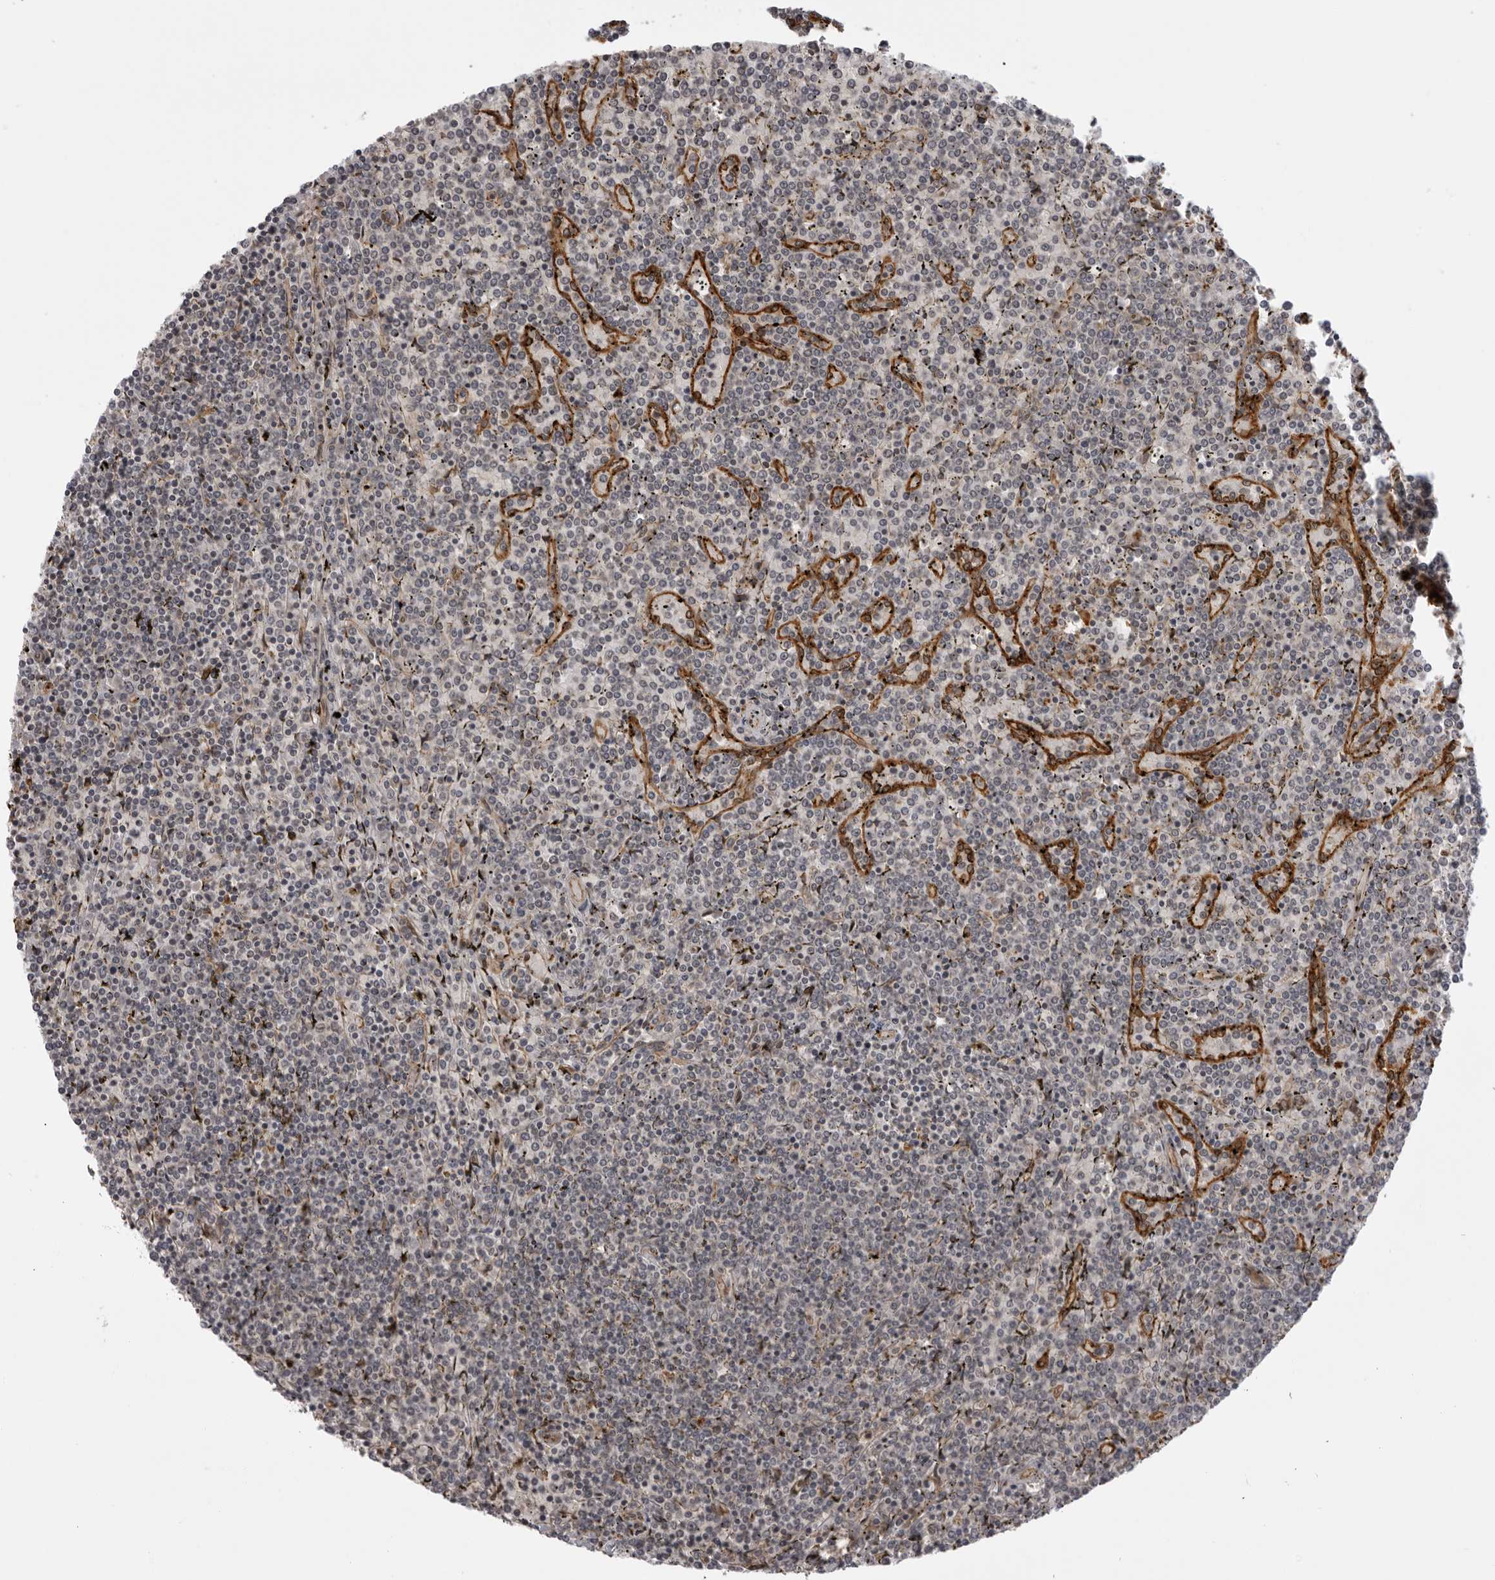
{"staining": {"intensity": "negative", "quantity": "none", "location": "none"}, "tissue": "lymphoma", "cell_type": "Tumor cells", "image_type": "cancer", "snomed": [{"axis": "morphology", "description": "Malignant lymphoma, non-Hodgkin's type, Low grade"}, {"axis": "topography", "description": "Spleen"}], "caption": "The immunohistochemistry photomicrograph has no significant positivity in tumor cells of low-grade malignant lymphoma, non-Hodgkin's type tissue.", "gene": "DNAH14", "patient": {"sex": "female", "age": 19}}